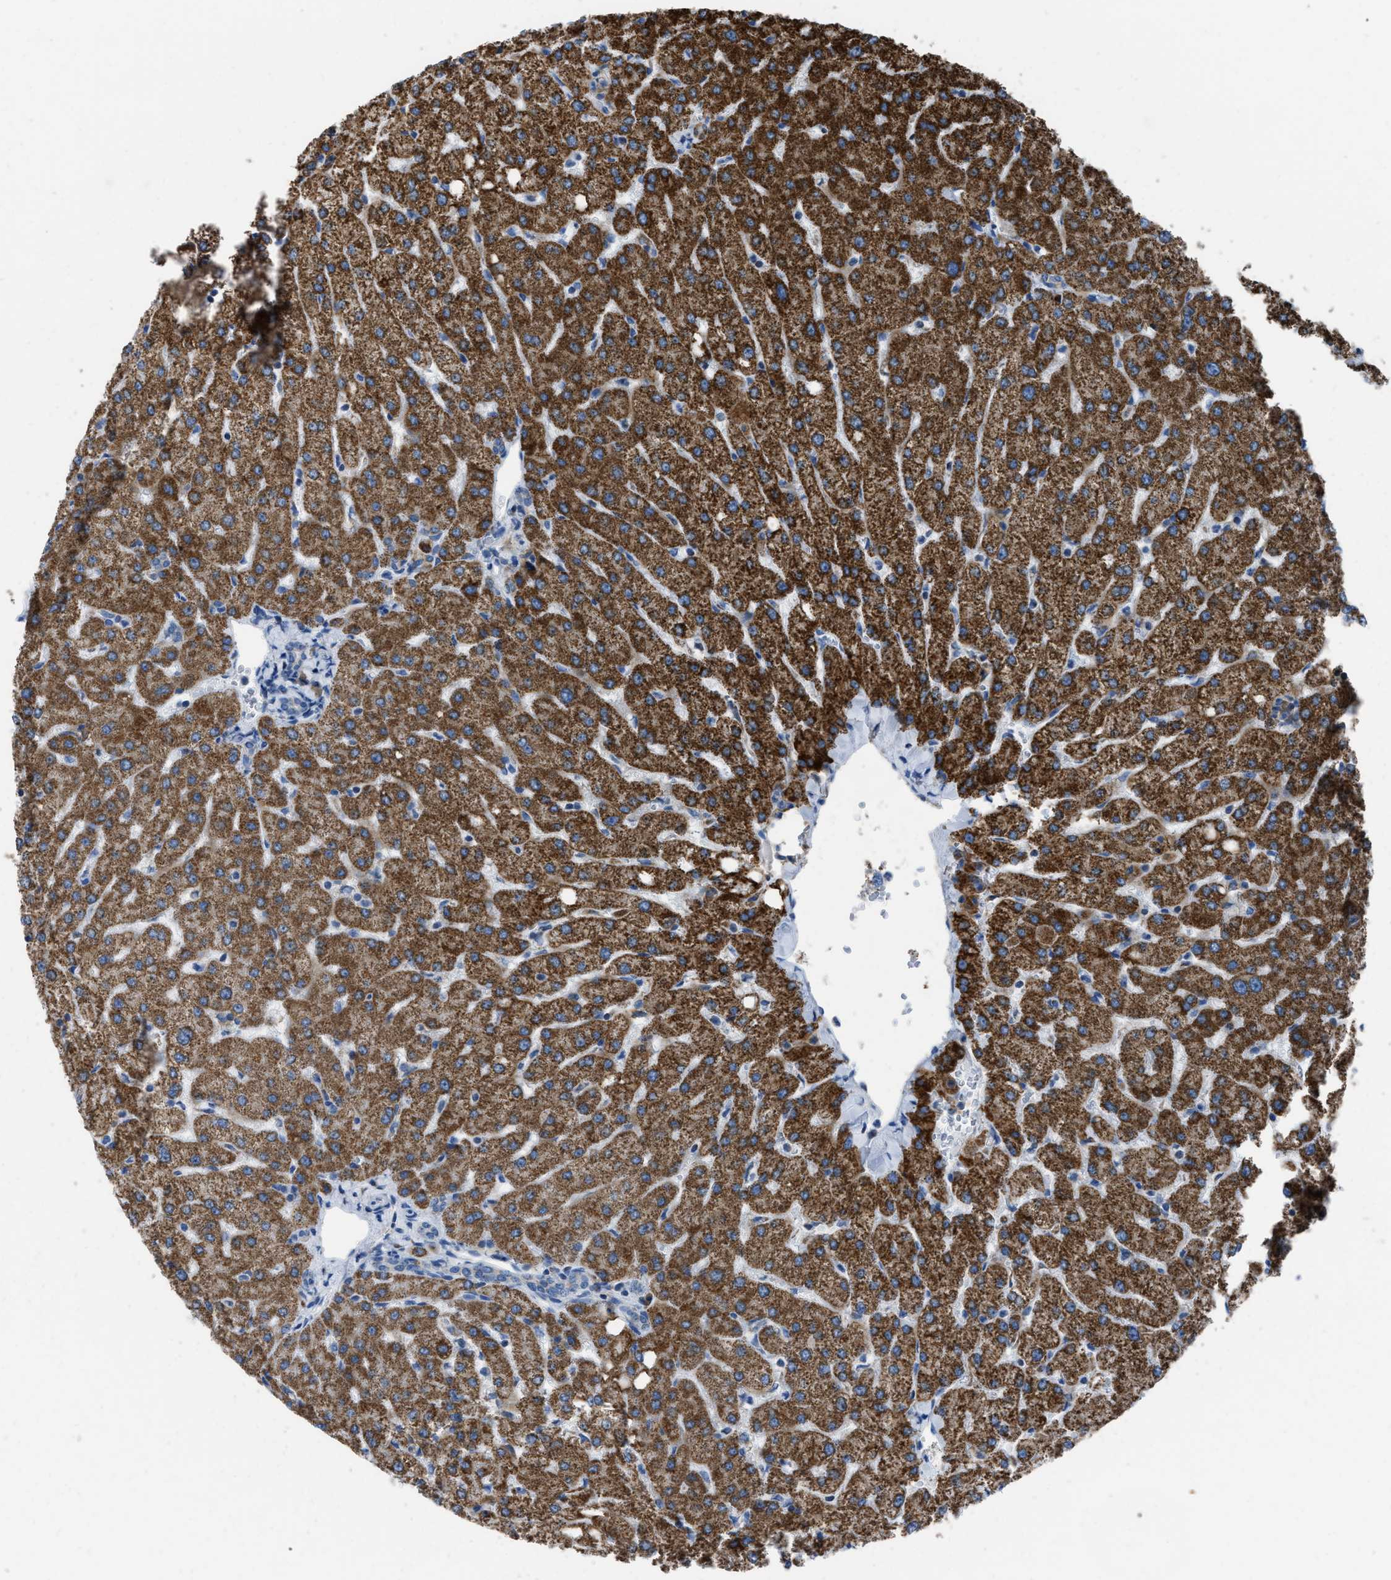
{"staining": {"intensity": "negative", "quantity": "none", "location": "none"}, "tissue": "liver", "cell_type": "Cholangiocytes", "image_type": "normal", "snomed": [{"axis": "morphology", "description": "Normal tissue, NOS"}, {"axis": "topography", "description": "Liver"}], "caption": "Immunohistochemical staining of normal human liver shows no significant expression in cholangiocytes.", "gene": "ETFB", "patient": {"sex": "female", "age": 54}}